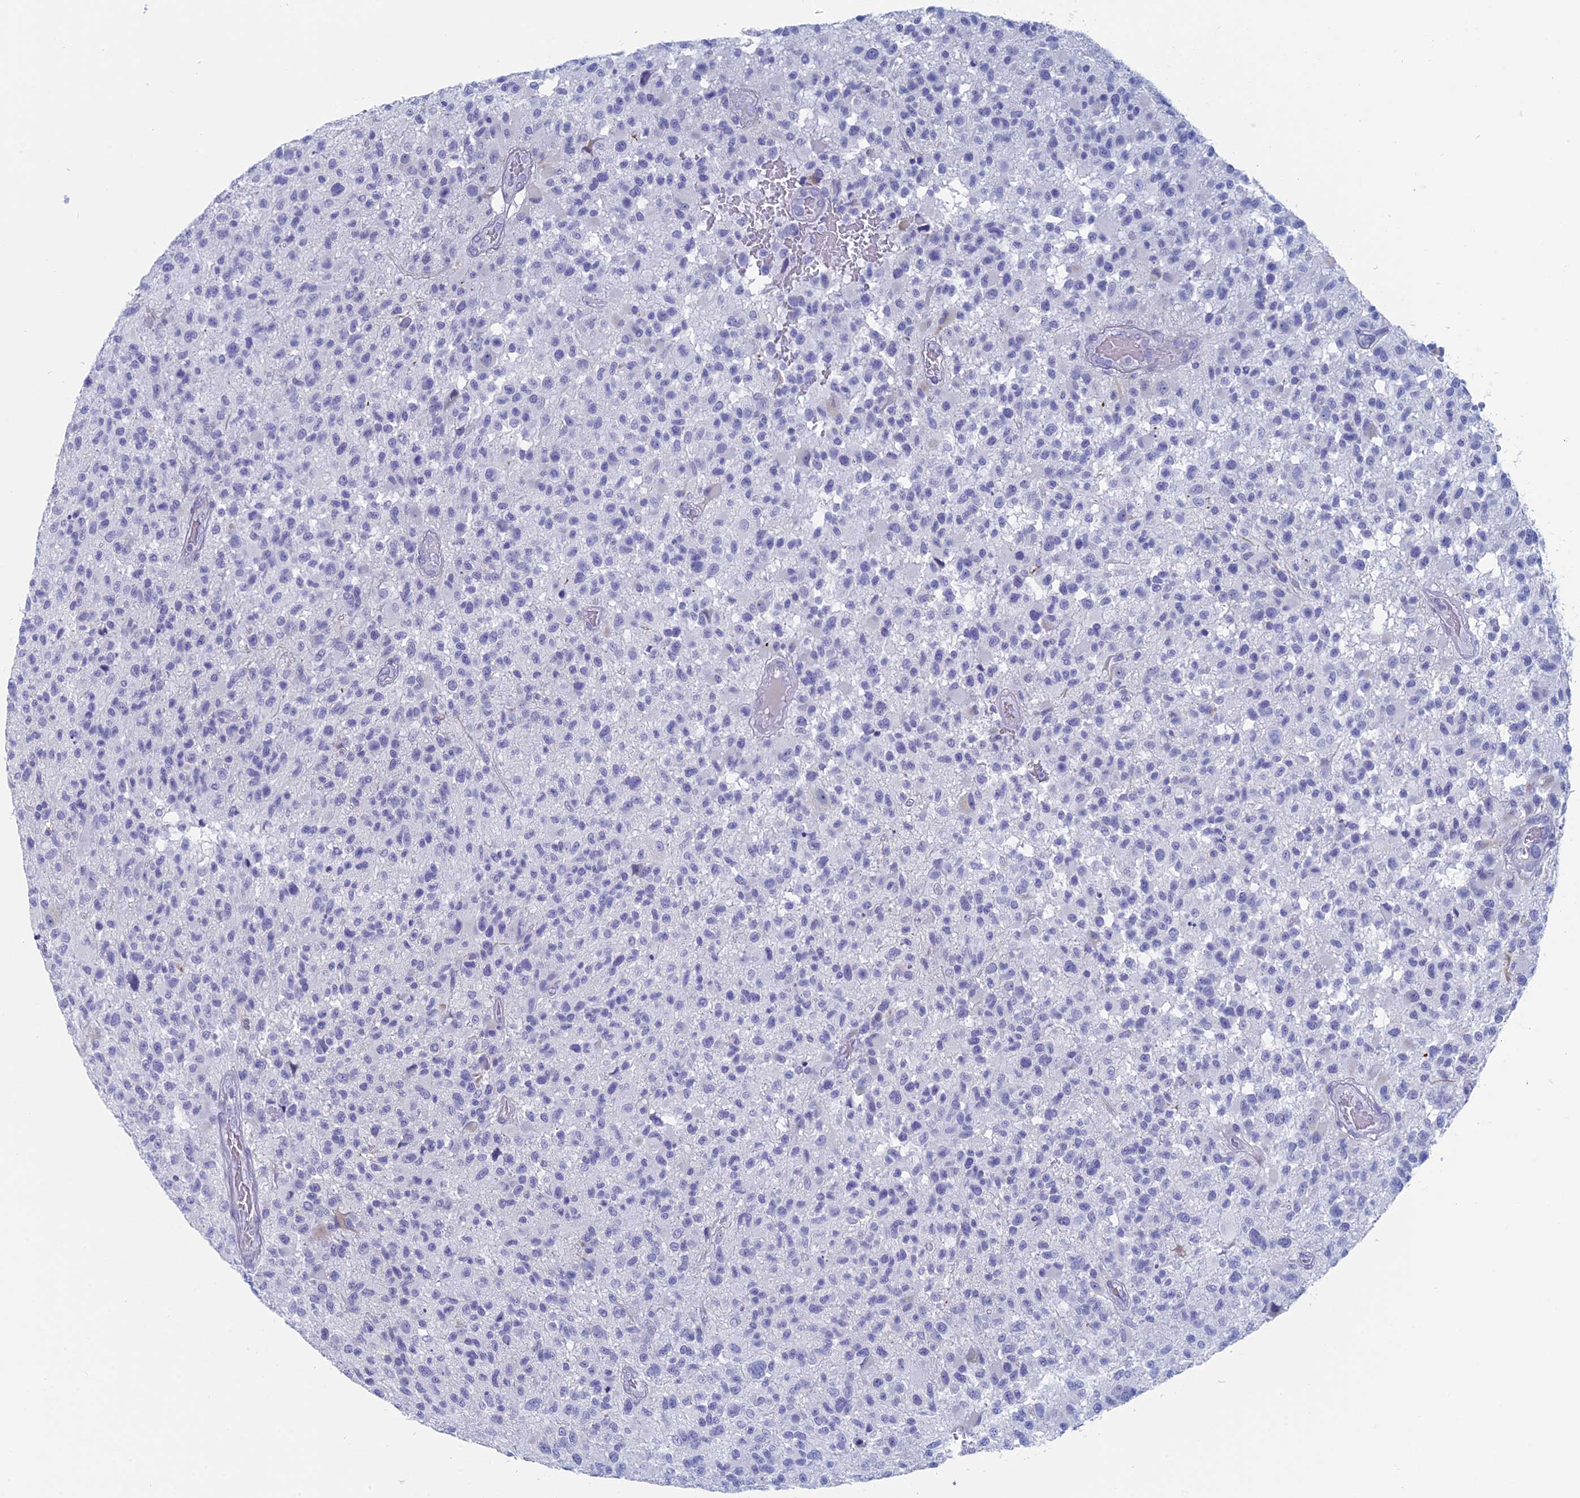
{"staining": {"intensity": "negative", "quantity": "none", "location": "none"}, "tissue": "glioma", "cell_type": "Tumor cells", "image_type": "cancer", "snomed": [{"axis": "morphology", "description": "Glioma, malignant, High grade"}, {"axis": "morphology", "description": "Glioblastoma, NOS"}, {"axis": "topography", "description": "Brain"}], "caption": "A photomicrograph of glioma stained for a protein demonstrates no brown staining in tumor cells.", "gene": "ALMS1", "patient": {"sex": "male", "age": 60}}